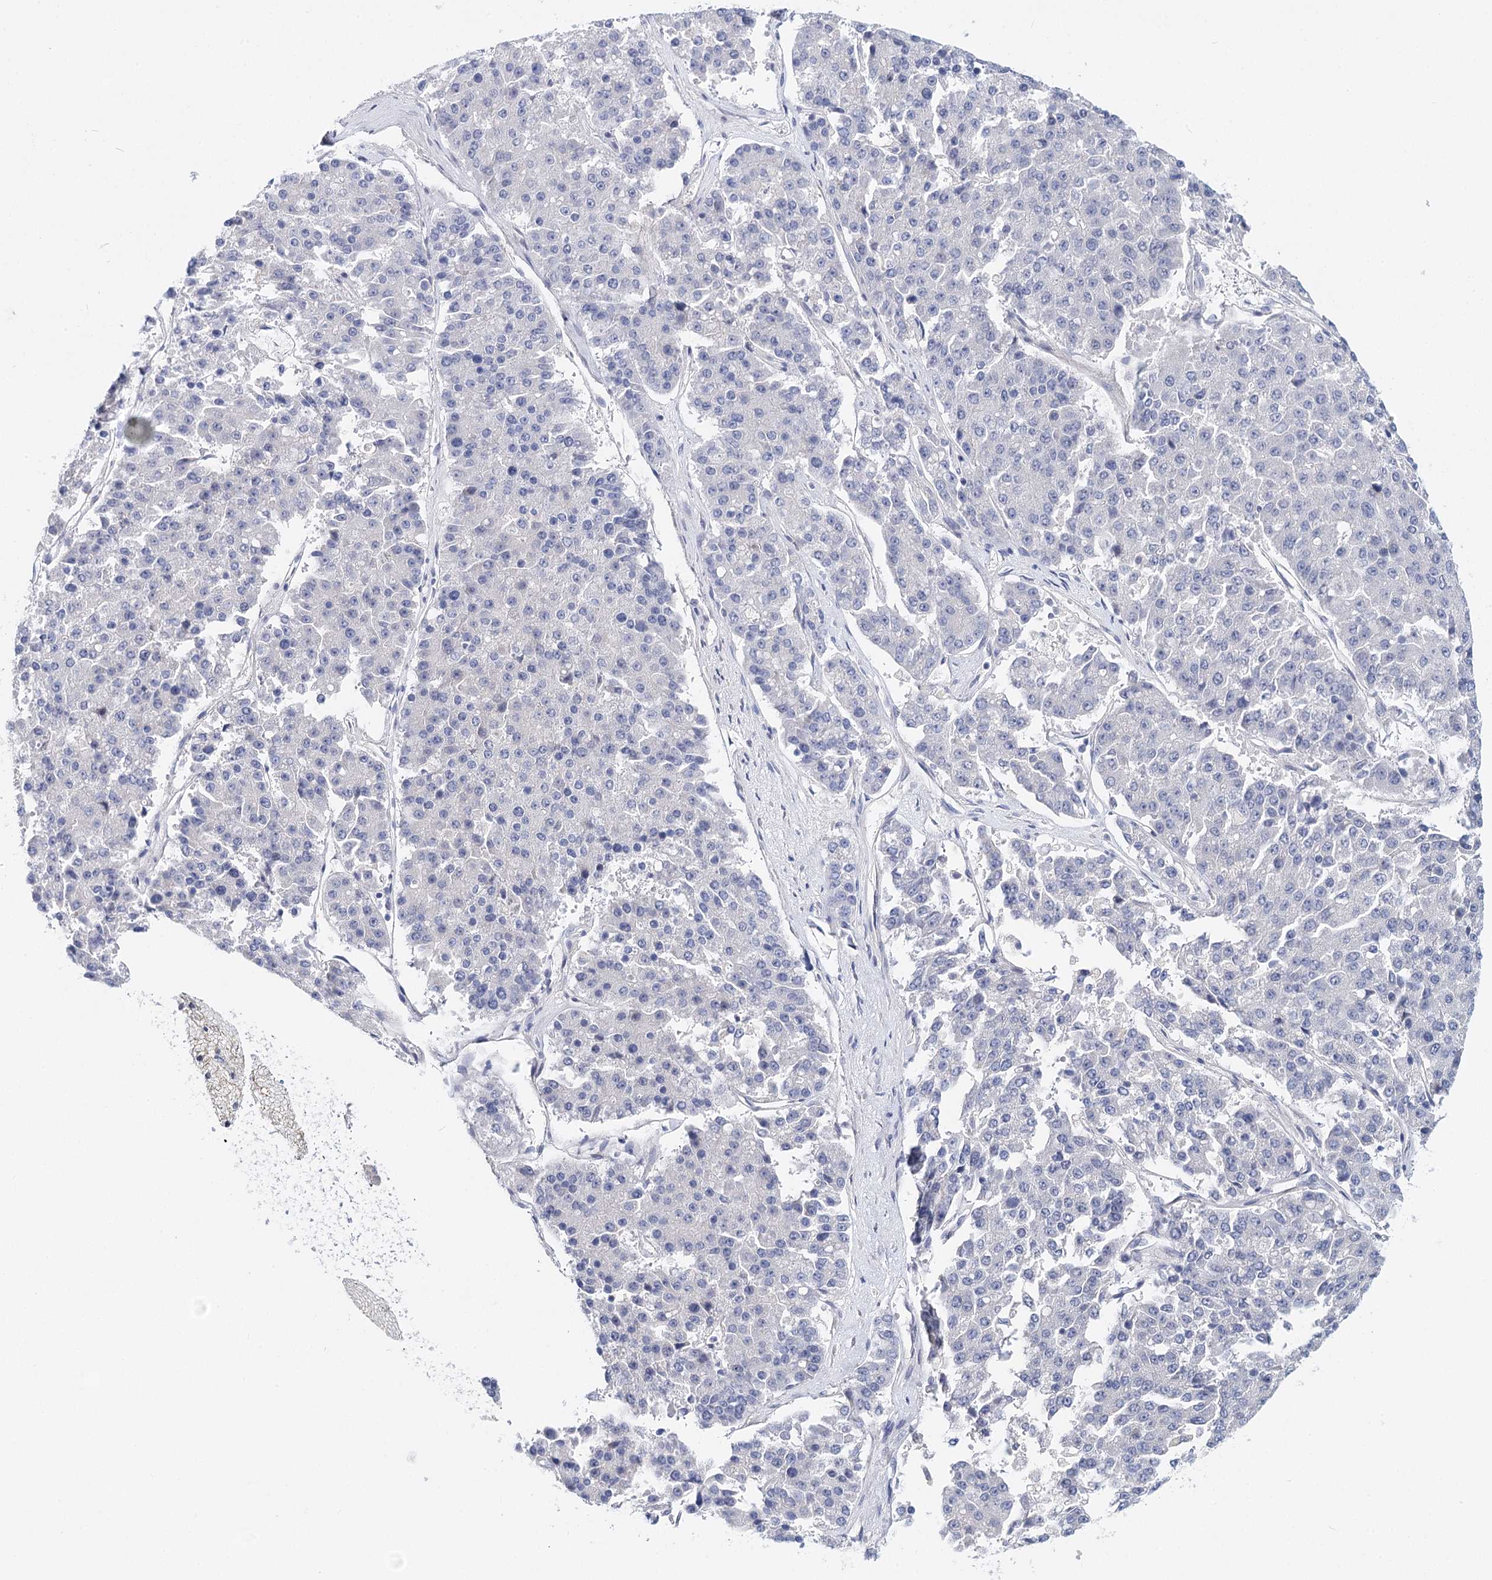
{"staining": {"intensity": "negative", "quantity": "none", "location": "none"}, "tissue": "pancreatic cancer", "cell_type": "Tumor cells", "image_type": "cancer", "snomed": [{"axis": "morphology", "description": "Adenocarcinoma, NOS"}, {"axis": "topography", "description": "Pancreas"}], "caption": "Pancreatic adenocarcinoma was stained to show a protein in brown. There is no significant expression in tumor cells.", "gene": "TEX12", "patient": {"sex": "male", "age": 50}}